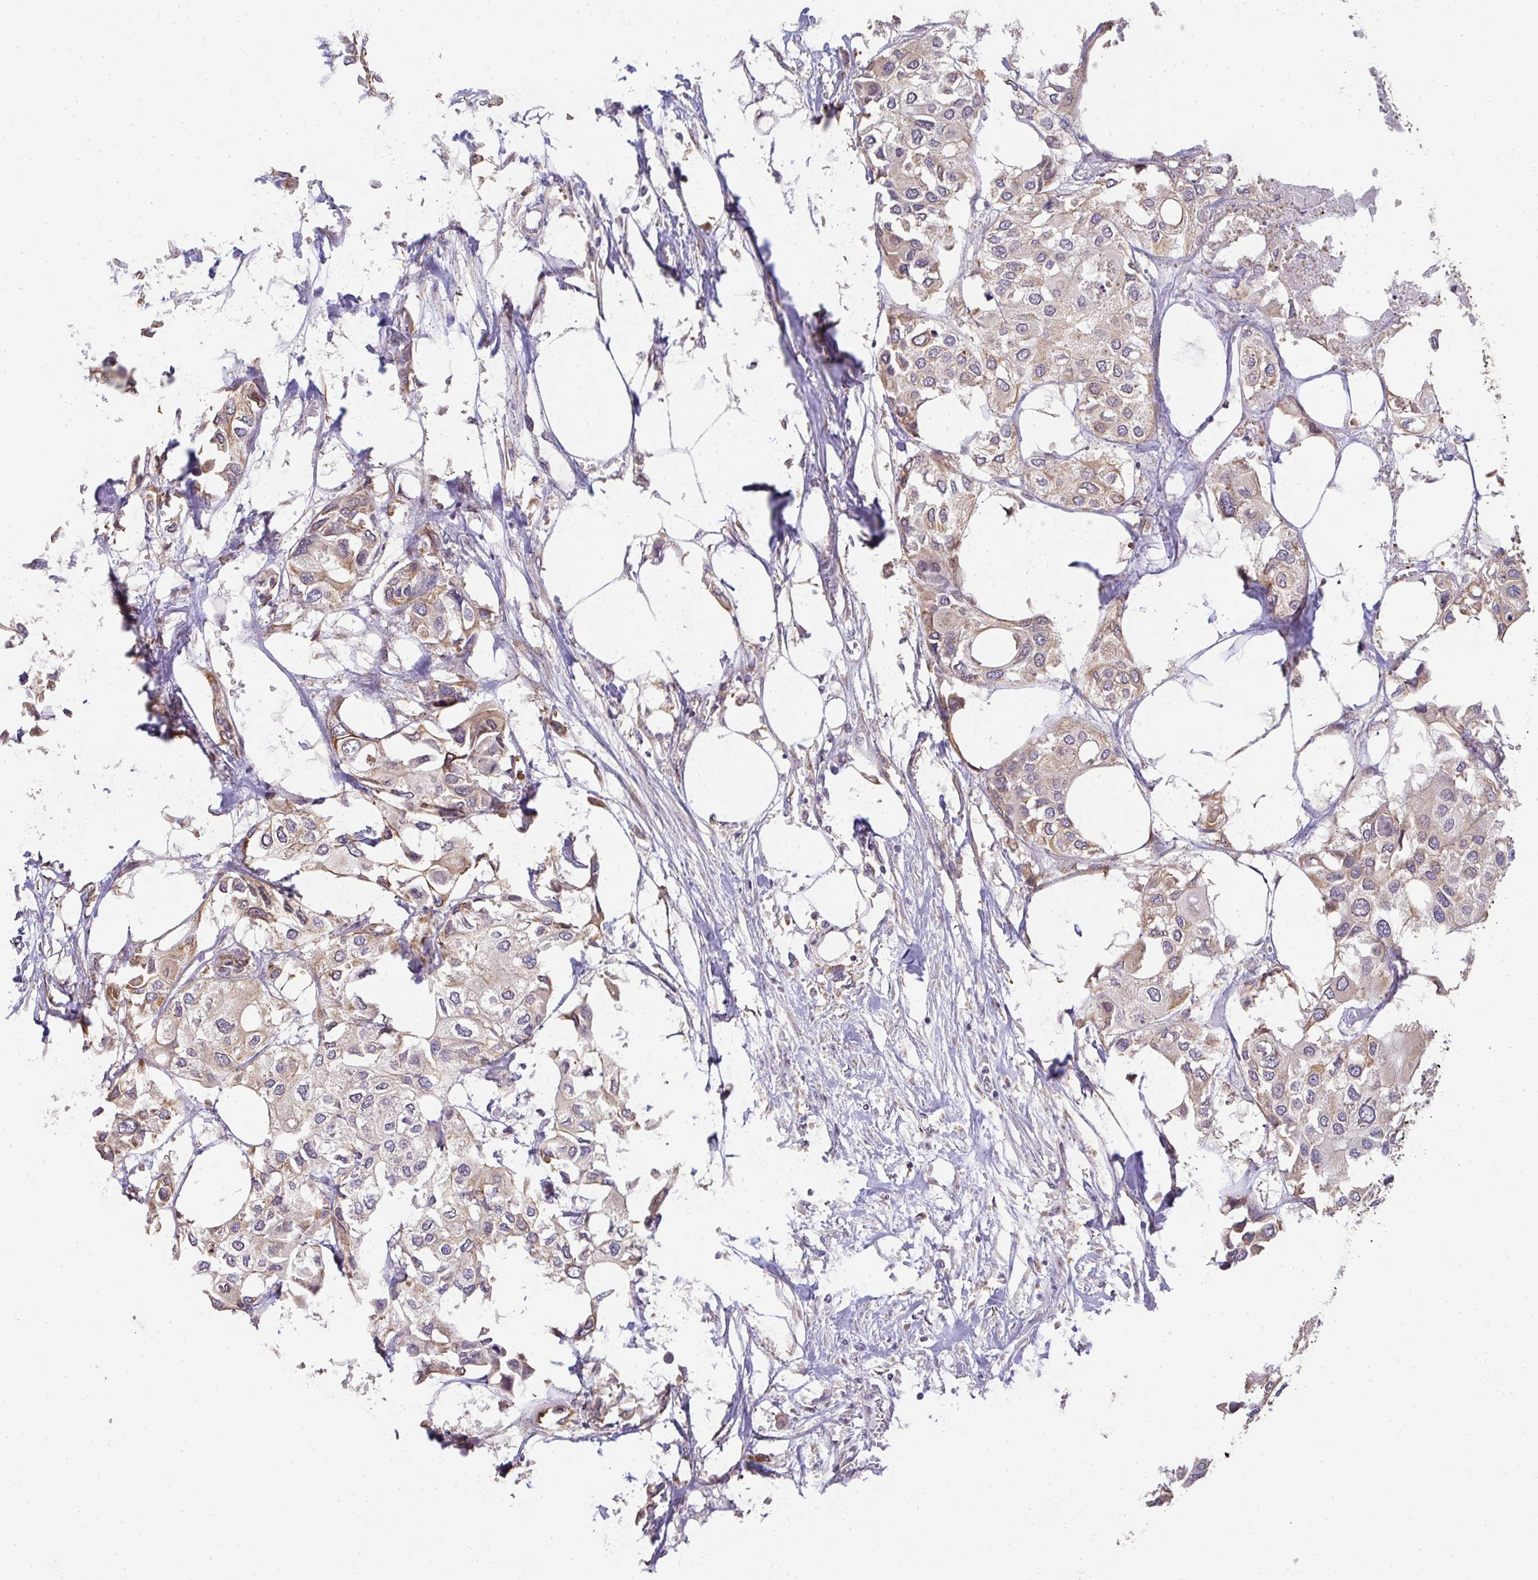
{"staining": {"intensity": "weak", "quantity": "25%-75%", "location": "cytoplasmic/membranous"}, "tissue": "urothelial cancer", "cell_type": "Tumor cells", "image_type": "cancer", "snomed": [{"axis": "morphology", "description": "Urothelial carcinoma, High grade"}, {"axis": "topography", "description": "Urinary bladder"}], "caption": "Tumor cells reveal weak cytoplasmic/membranous positivity in approximately 25%-75% of cells in urothelial cancer.", "gene": "EEF1AKMT1", "patient": {"sex": "male", "age": 64}}